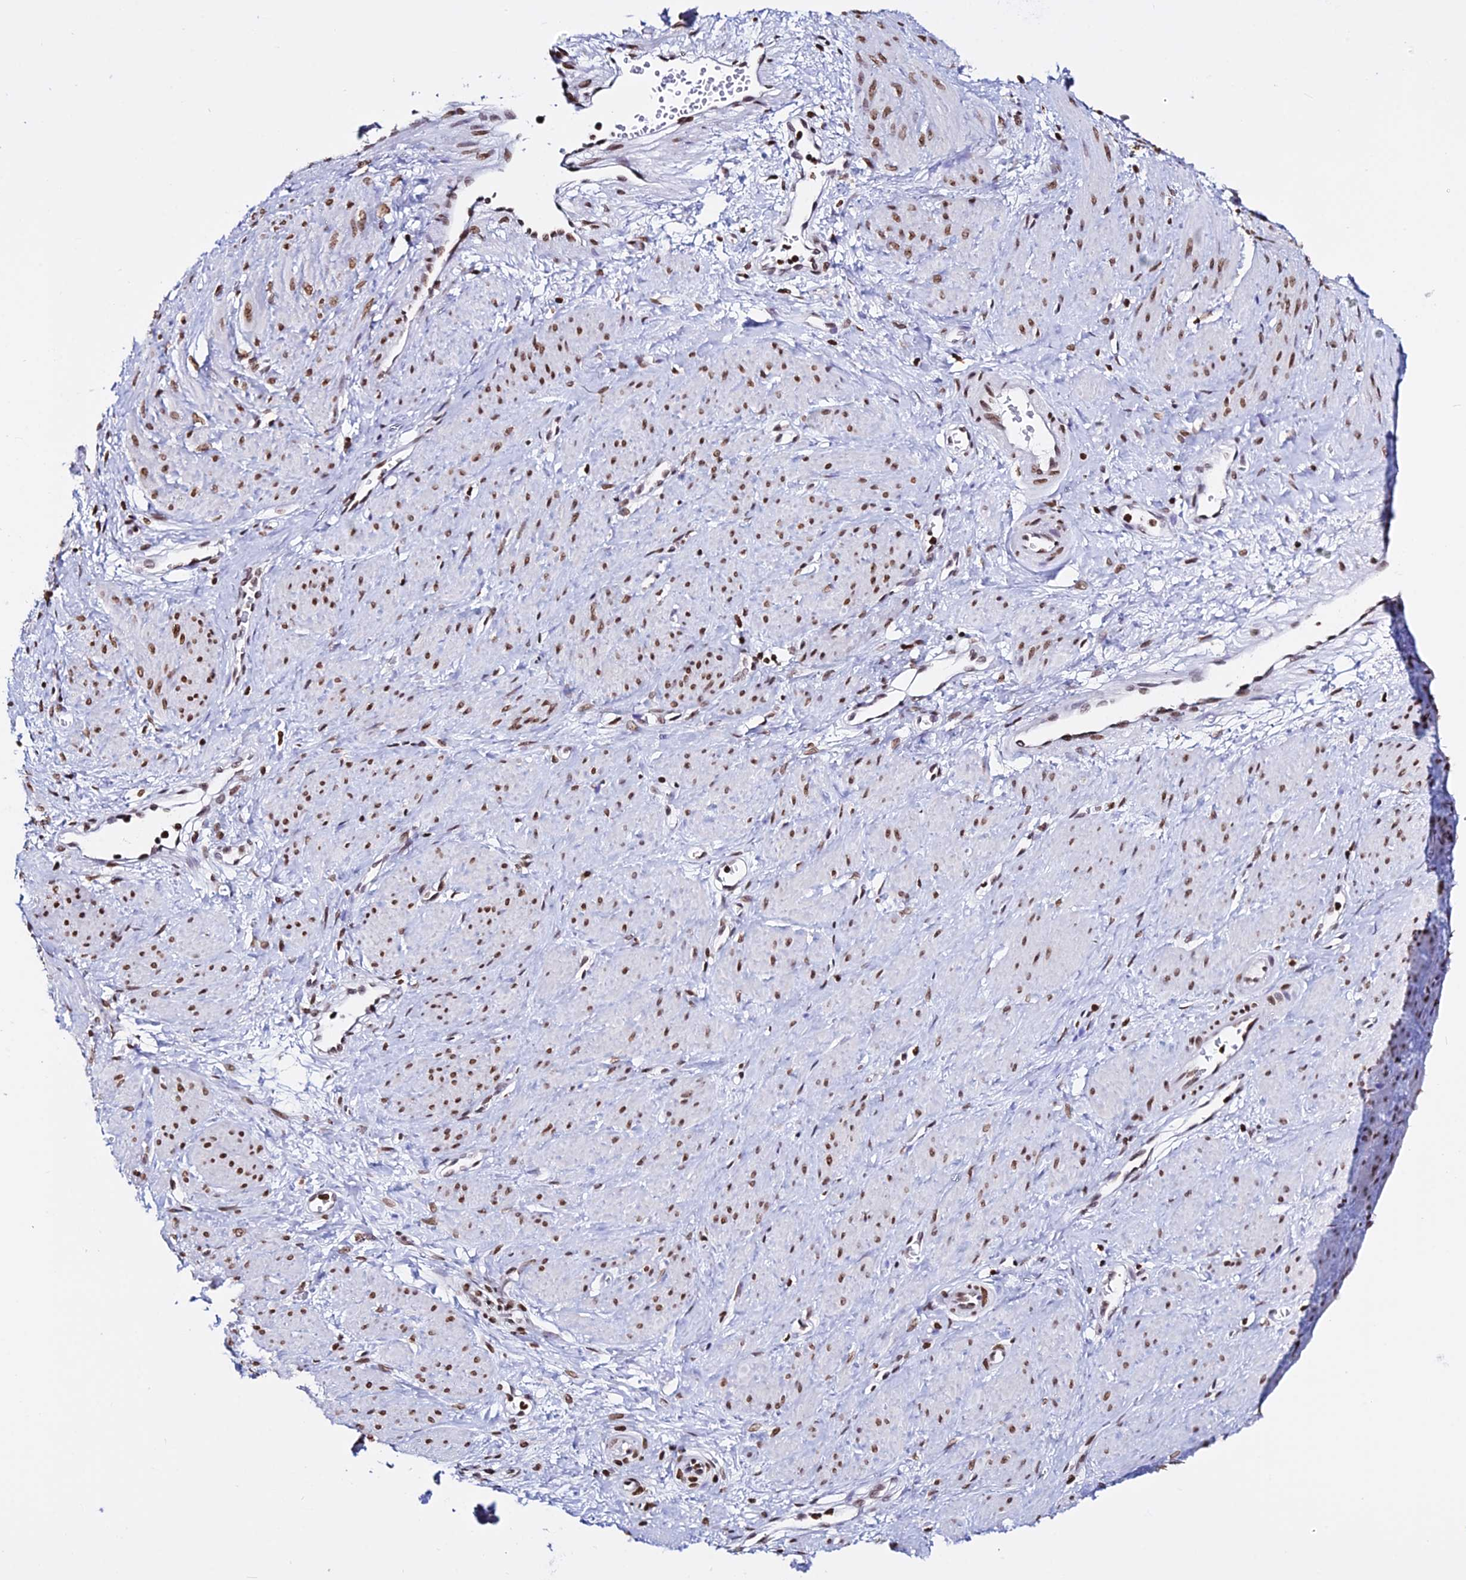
{"staining": {"intensity": "moderate", "quantity": "25%-75%", "location": "nuclear"}, "tissue": "smooth muscle", "cell_type": "Smooth muscle cells", "image_type": "normal", "snomed": [{"axis": "morphology", "description": "Normal tissue, NOS"}, {"axis": "topography", "description": "Smooth muscle"}, {"axis": "topography", "description": "Uterus"}], "caption": "A brown stain labels moderate nuclear expression of a protein in smooth muscle cells of normal human smooth muscle. Nuclei are stained in blue.", "gene": "ENSG00000282988", "patient": {"sex": "female", "age": 39}}